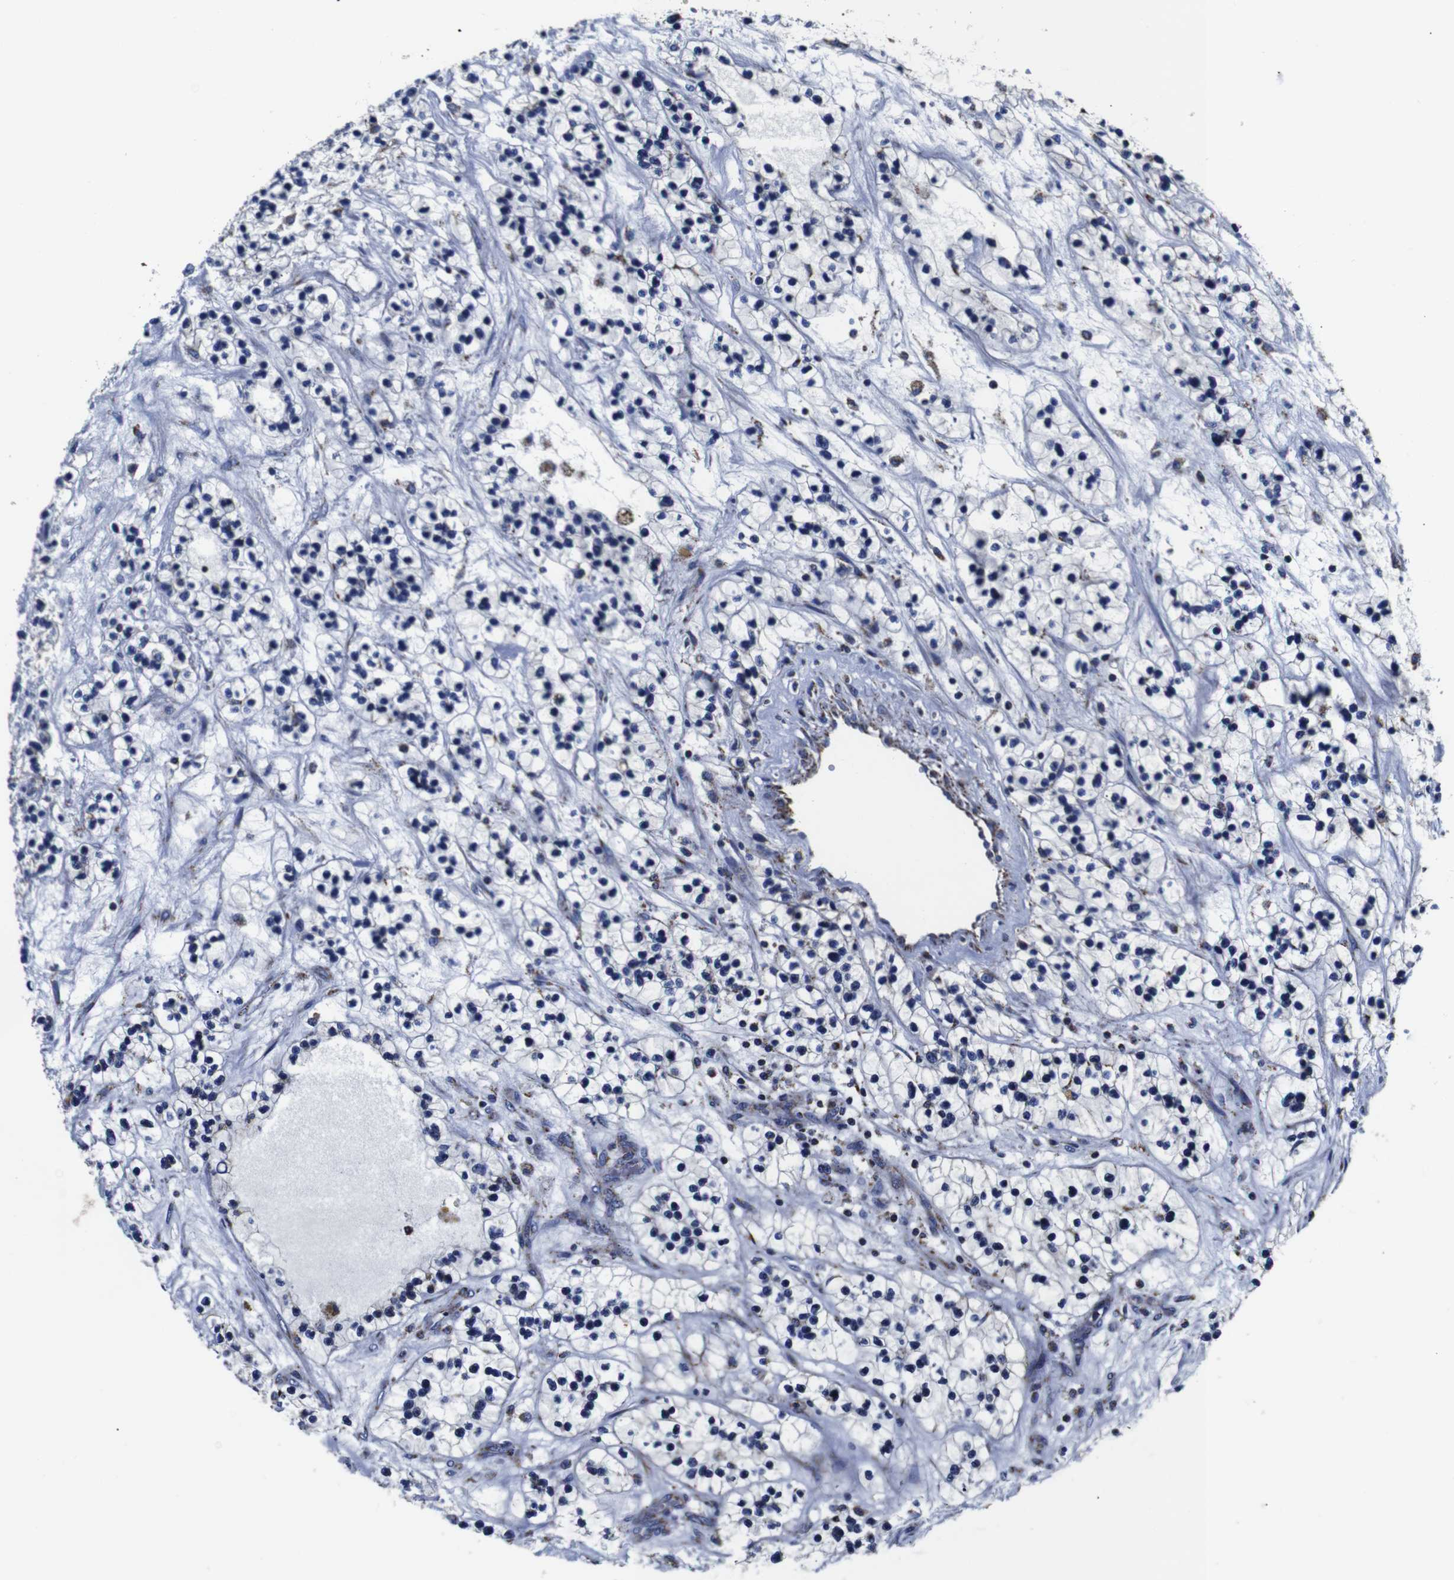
{"staining": {"intensity": "negative", "quantity": "none", "location": "none"}, "tissue": "renal cancer", "cell_type": "Tumor cells", "image_type": "cancer", "snomed": [{"axis": "morphology", "description": "Adenocarcinoma, NOS"}, {"axis": "topography", "description": "Kidney"}], "caption": "Adenocarcinoma (renal) was stained to show a protein in brown. There is no significant expression in tumor cells.", "gene": "FKBP9", "patient": {"sex": "female", "age": 57}}